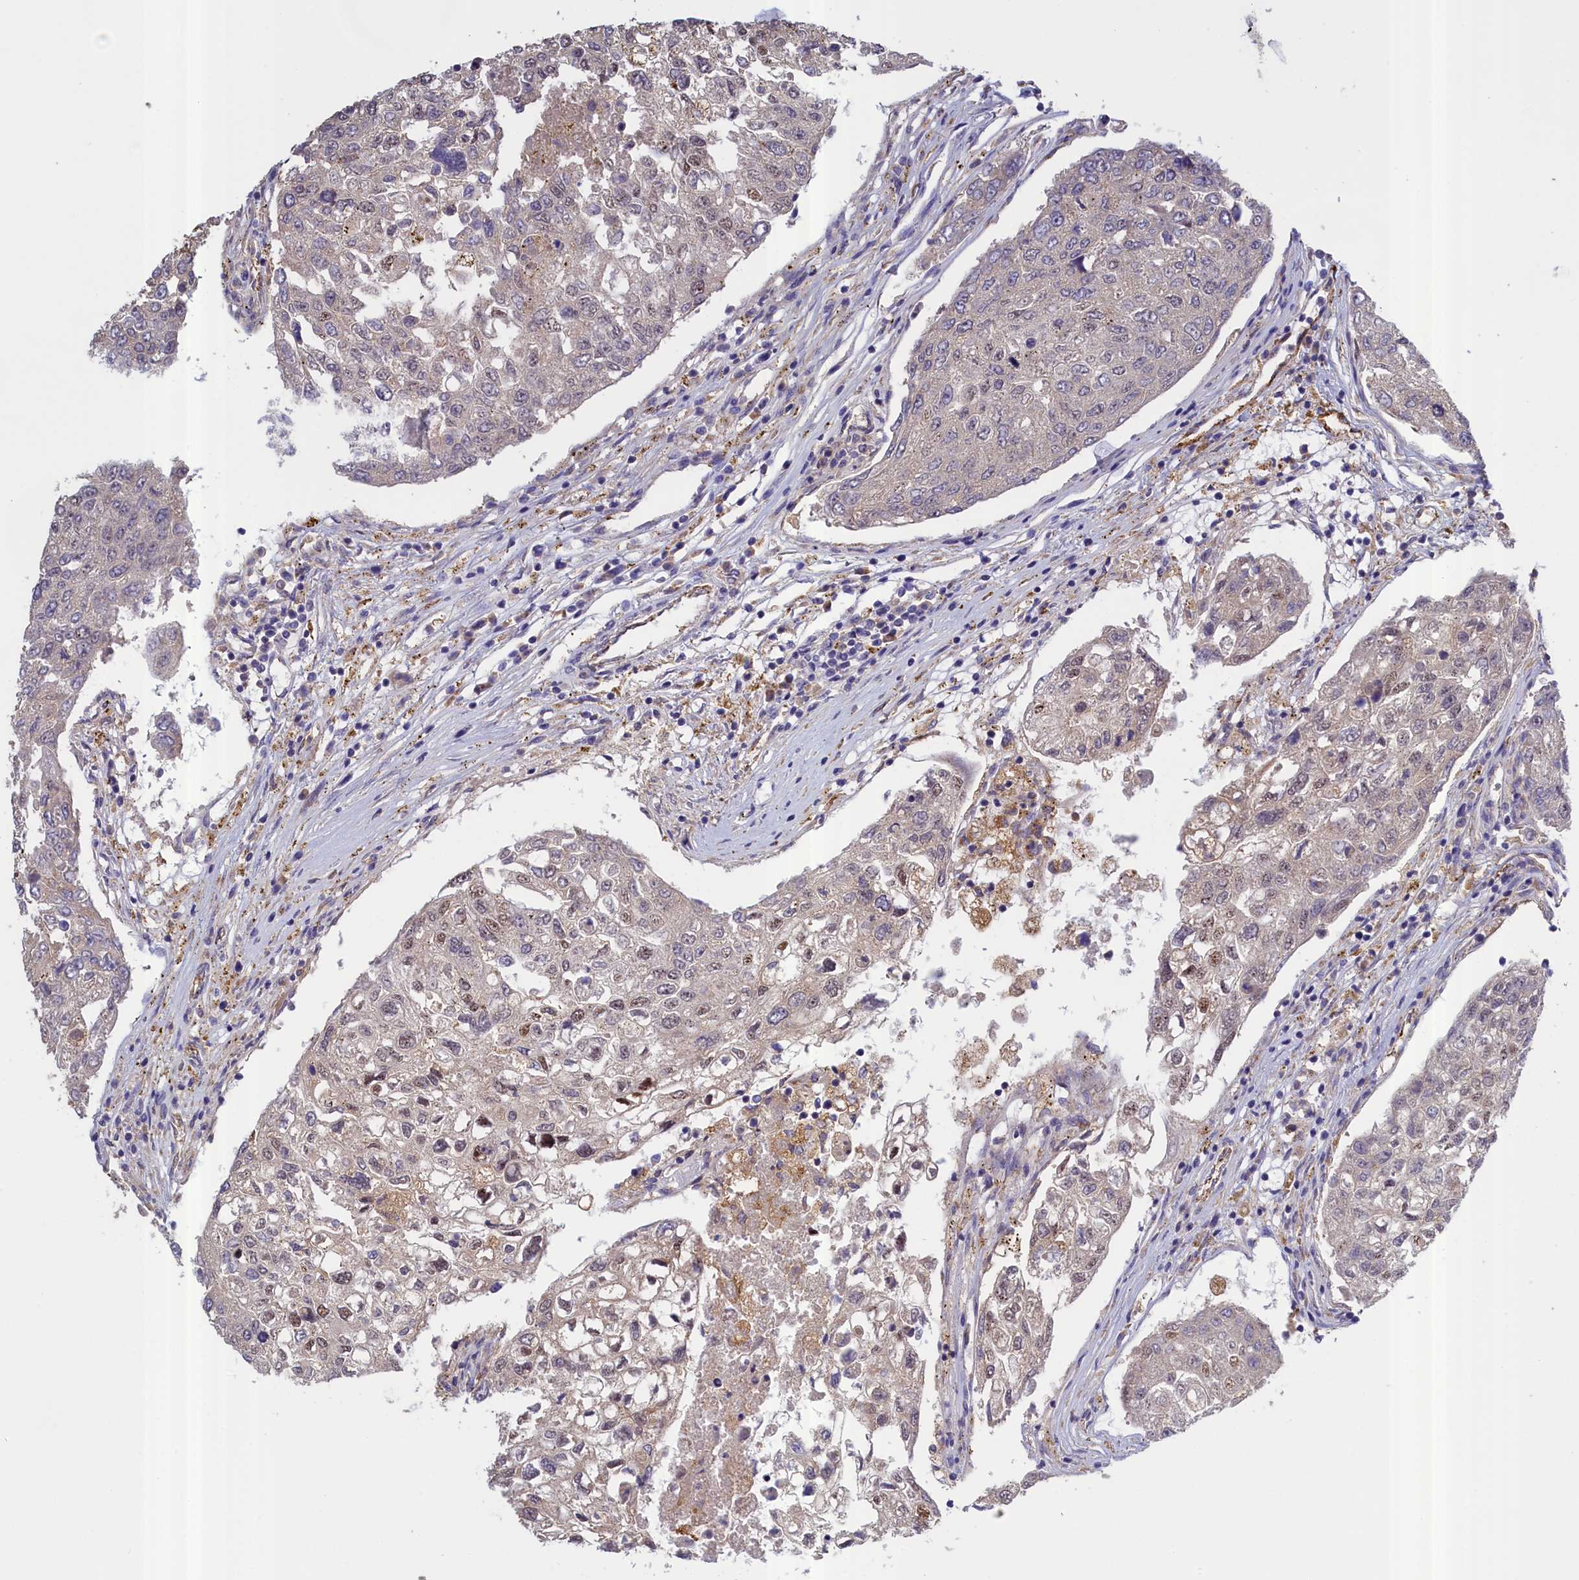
{"staining": {"intensity": "negative", "quantity": "none", "location": "none"}, "tissue": "urothelial cancer", "cell_type": "Tumor cells", "image_type": "cancer", "snomed": [{"axis": "morphology", "description": "Urothelial carcinoma, High grade"}, {"axis": "topography", "description": "Lymph node"}, {"axis": "topography", "description": "Urinary bladder"}], "caption": "This is an immunohistochemistry micrograph of human urothelial cancer. There is no positivity in tumor cells.", "gene": "COL19A1", "patient": {"sex": "male", "age": 51}}